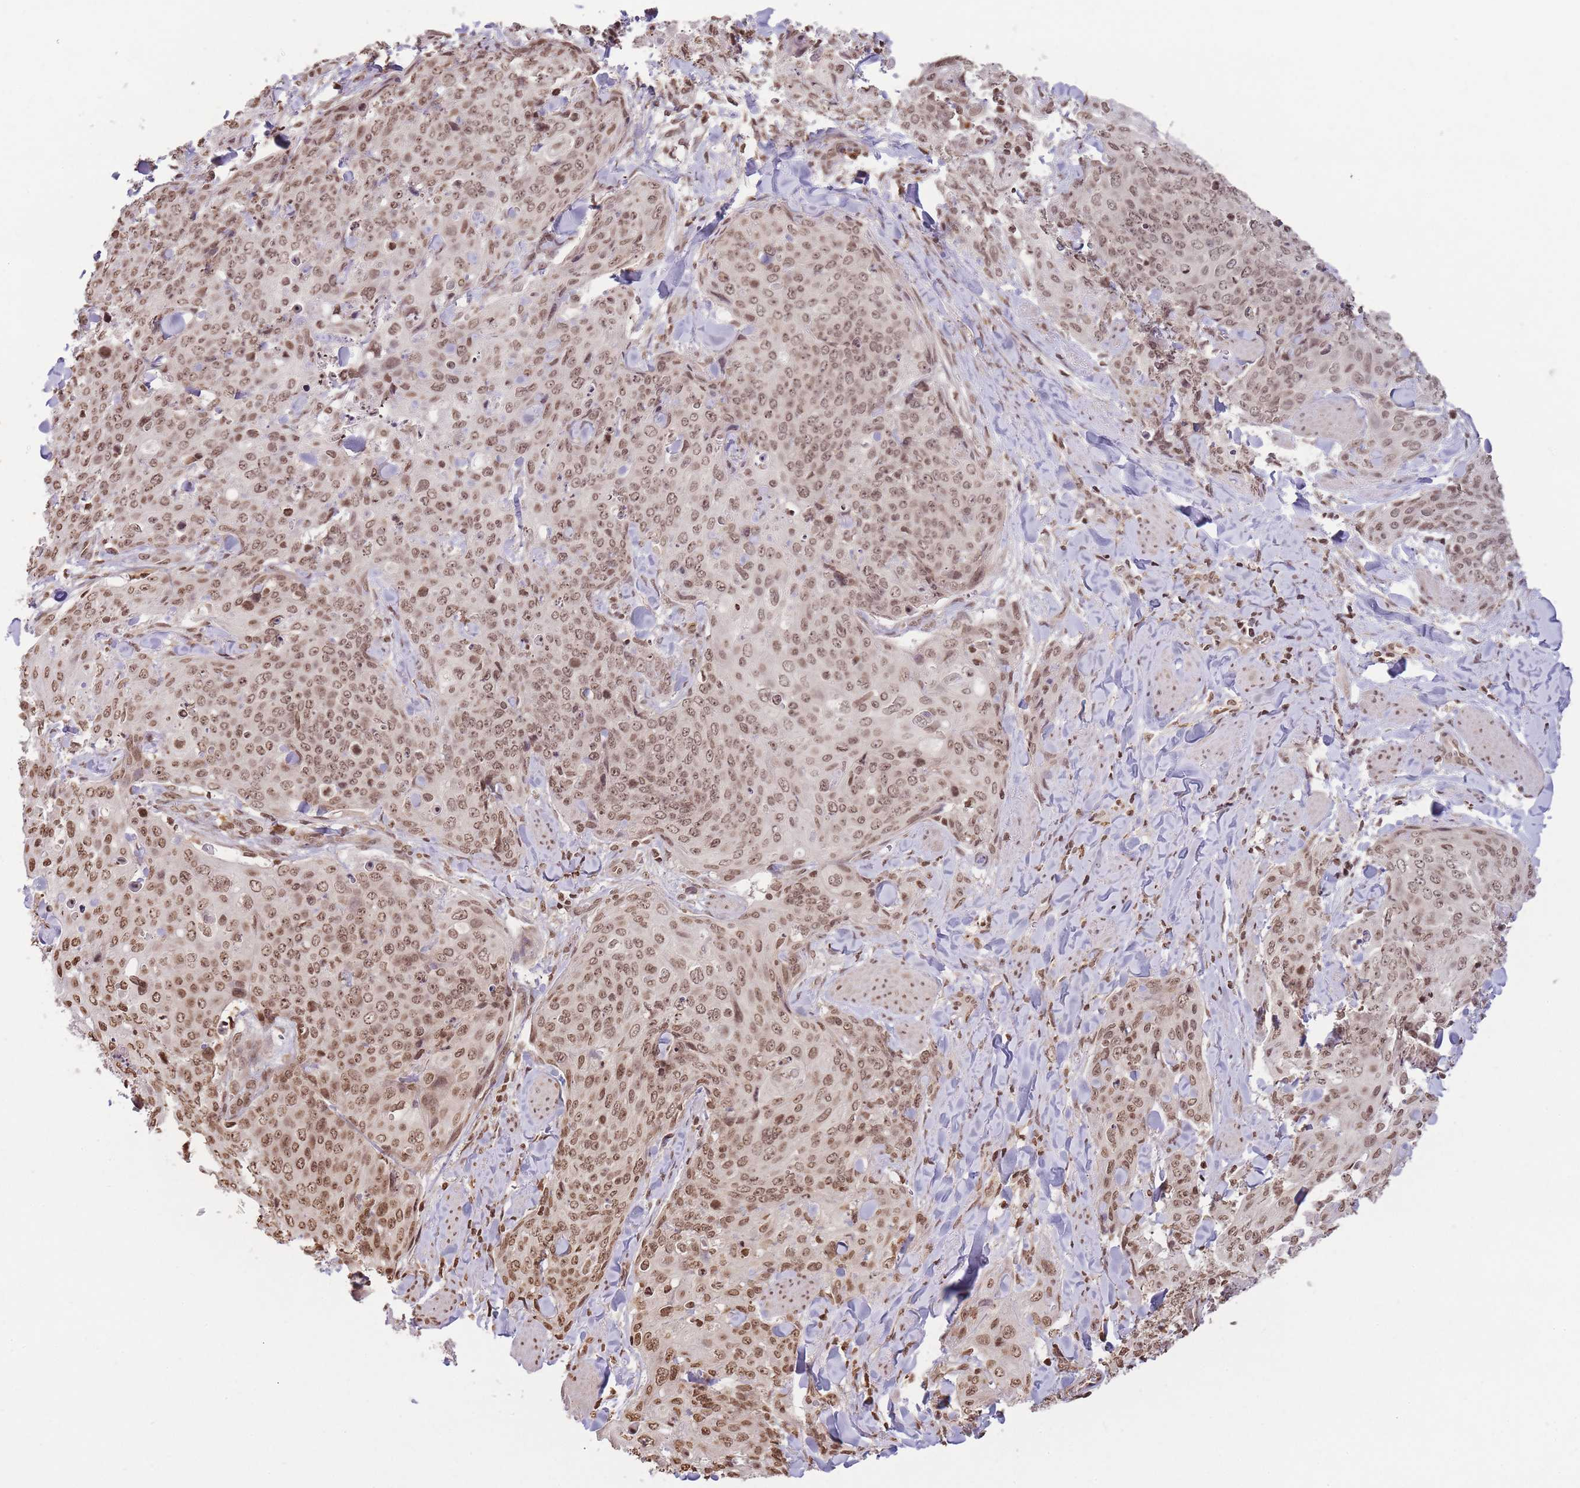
{"staining": {"intensity": "moderate", "quantity": ">75%", "location": "nuclear"}, "tissue": "skin cancer", "cell_type": "Tumor cells", "image_type": "cancer", "snomed": [{"axis": "morphology", "description": "Squamous cell carcinoma, NOS"}, {"axis": "topography", "description": "Skin"}, {"axis": "topography", "description": "Vulva"}], "caption": "Skin cancer (squamous cell carcinoma) stained with immunohistochemistry (IHC) reveals moderate nuclear positivity in approximately >75% of tumor cells.", "gene": "WWTR1", "patient": {"sex": "female", "age": 85}}